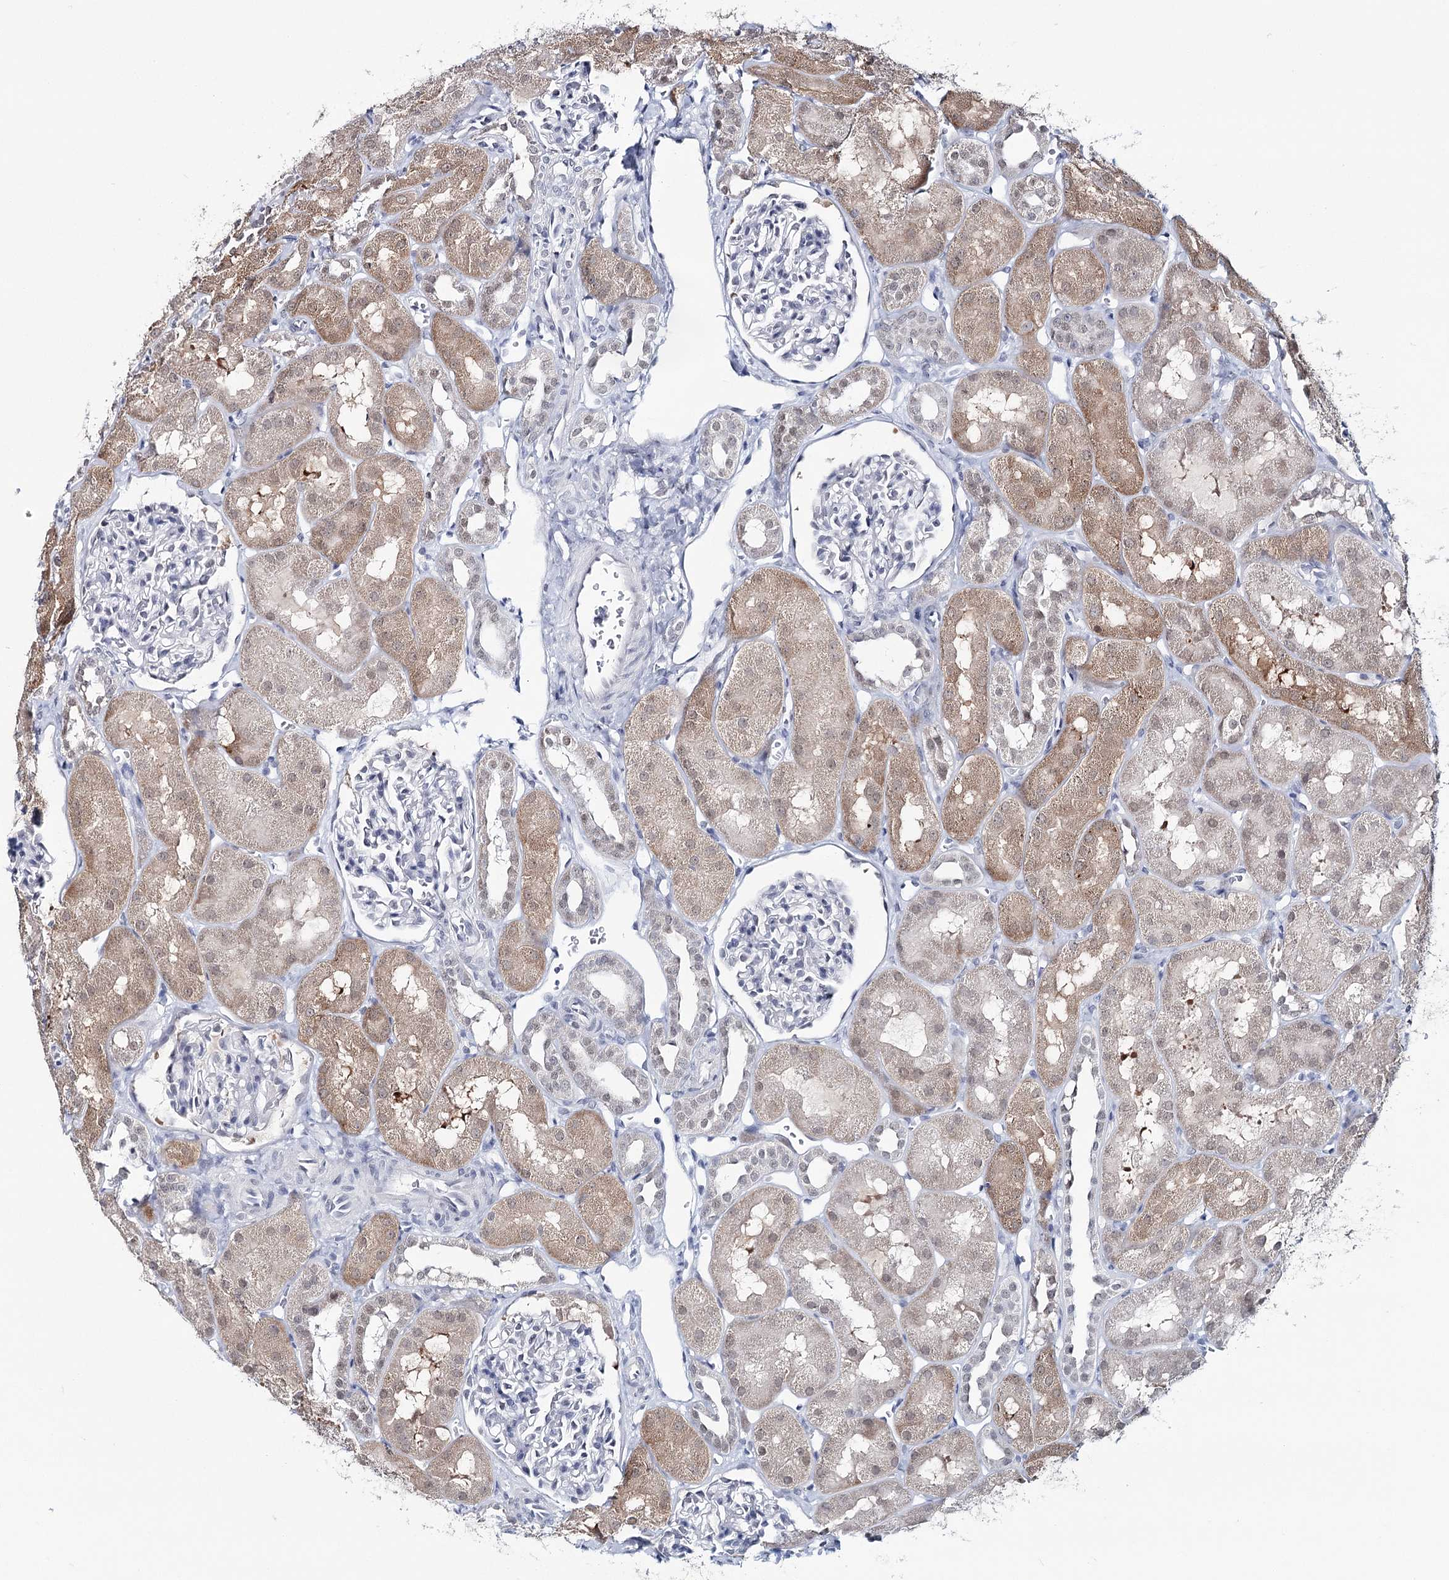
{"staining": {"intensity": "negative", "quantity": "none", "location": "none"}, "tissue": "kidney", "cell_type": "Cells in glomeruli", "image_type": "normal", "snomed": [{"axis": "morphology", "description": "Normal tissue, NOS"}, {"axis": "topography", "description": "Kidney"}, {"axis": "topography", "description": "Urinary bladder"}], "caption": "IHC of unremarkable human kidney demonstrates no expression in cells in glomeruli.", "gene": "ZC3H8", "patient": {"sex": "male", "age": 16}}